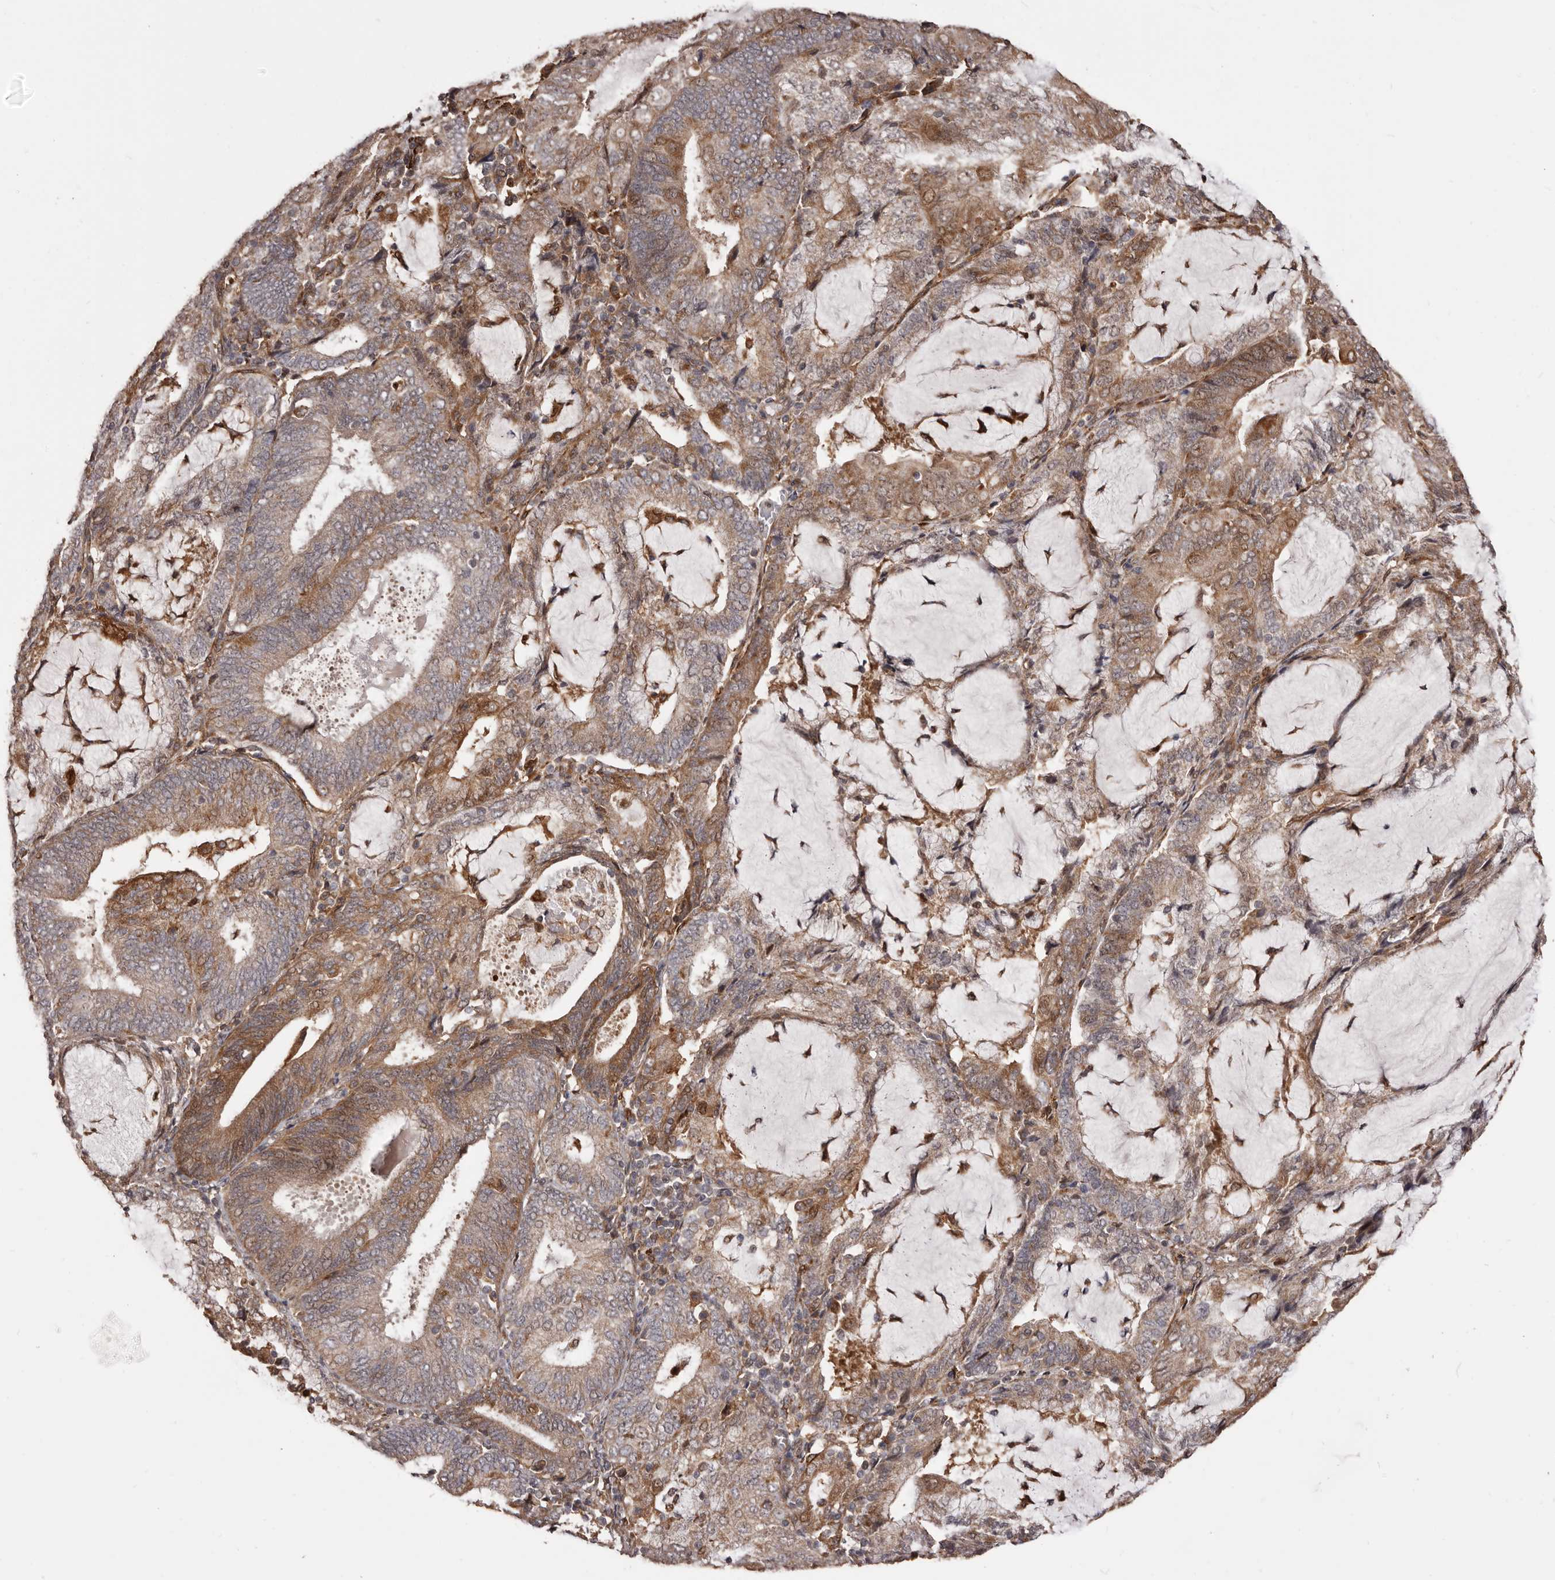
{"staining": {"intensity": "moderate", "quantity": "25%-75%", "location": "cytoplasmic/membranous"}, "tissue": "endometrial cancer", "cell_type": "Tumor cells", "image_type": "cancer", "snomed": [{"axis": "morphology", "description": "Adenocarcinoma, NOS"}, {"axis": "topography", "description": "Endometrium"}], "caption": "Moderate cytoplasmic/membranous positivity is appreciated in about 25%-75% of tumor cells in adenocarcinoma (endometrial).", "gene": "ZCCHC7", "patient": {"sex": "female", "age": 81}}